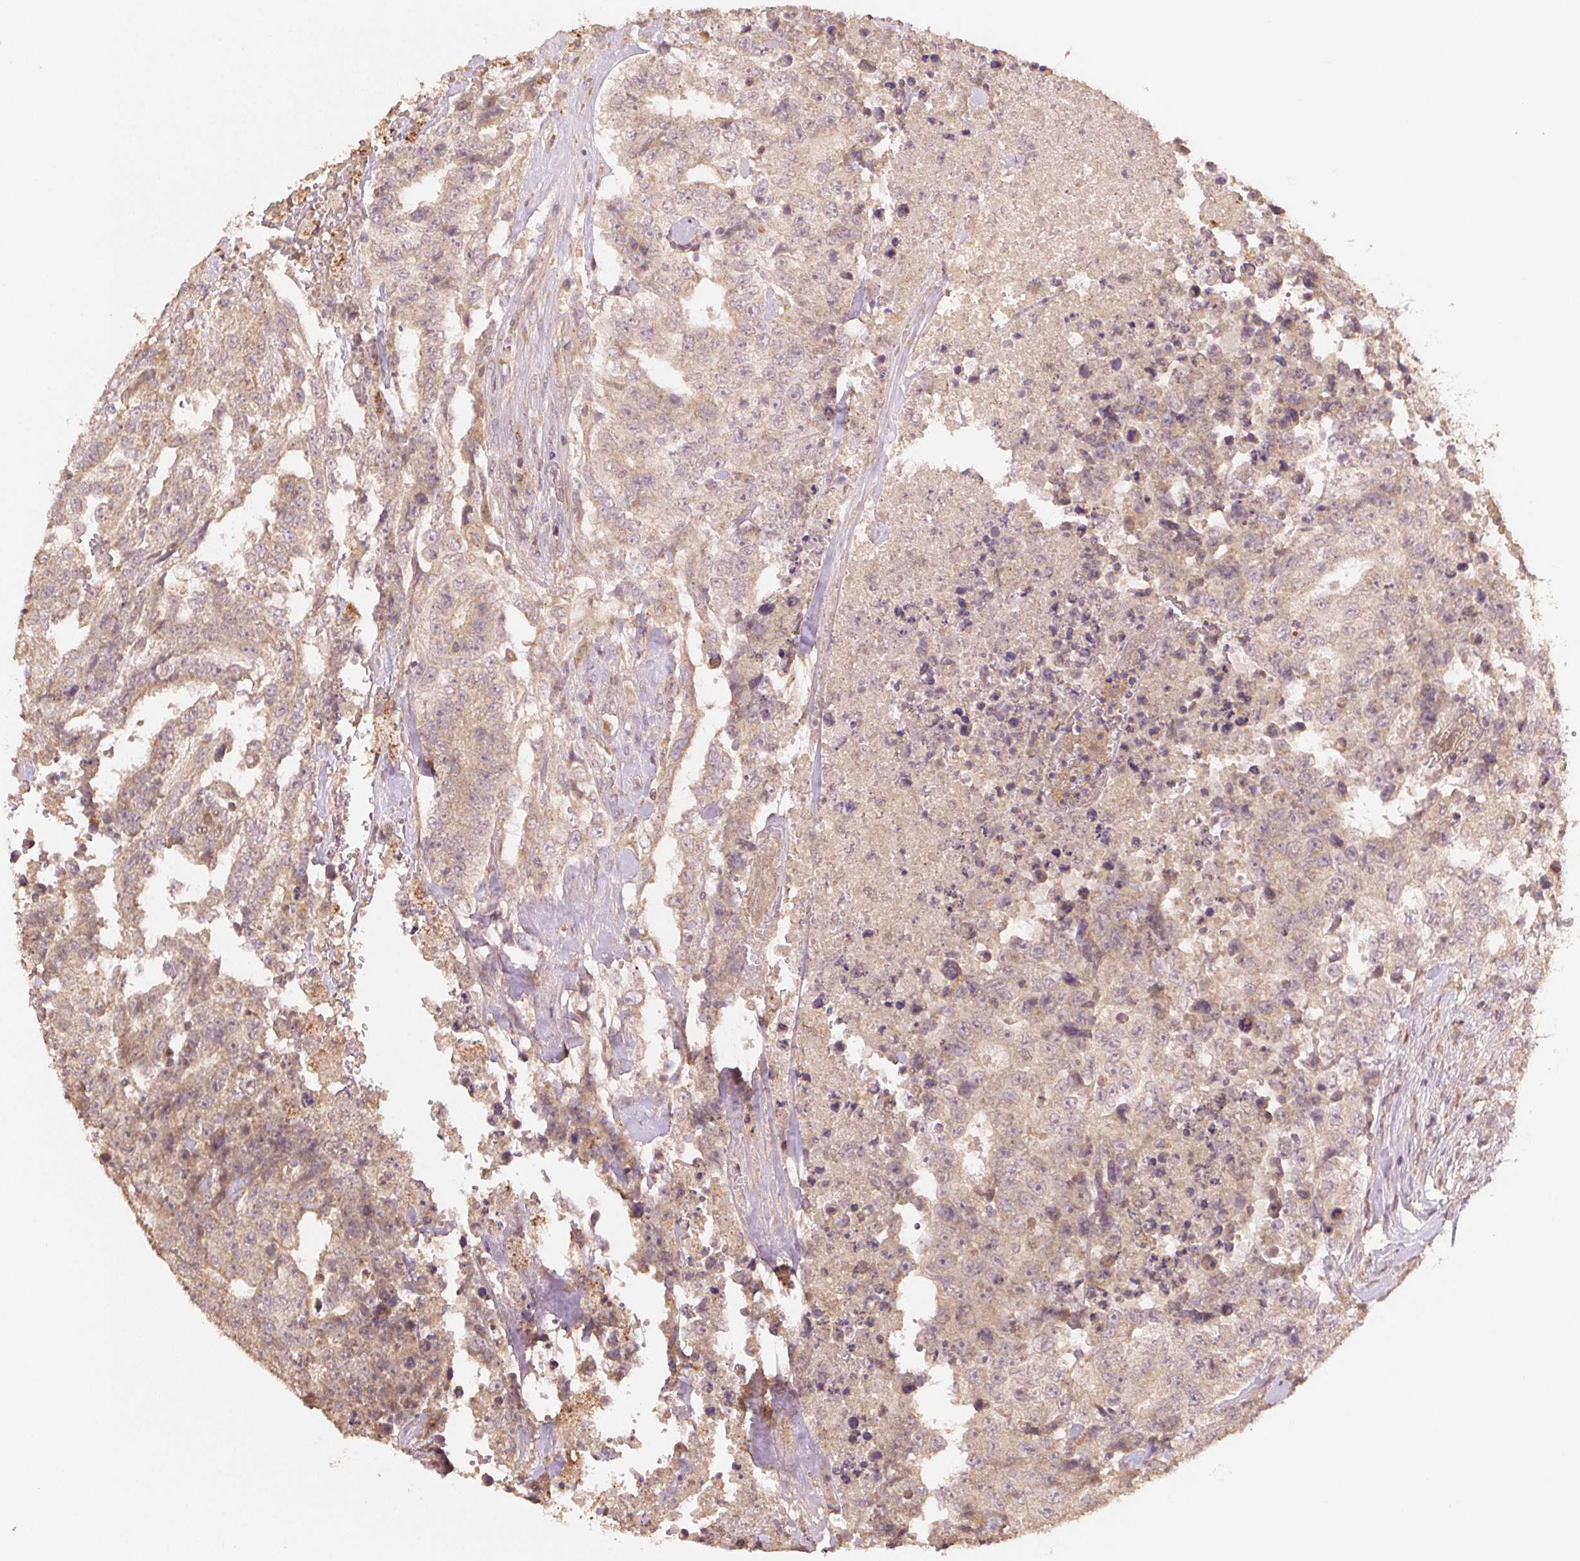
{"staining": {"intensity": "weak", "quantity": ">75%", "location": "cytoplasmic/membranous"}, "tissue": "testis cancer", "cell_type": "Tumor cells", "image_type": "cancer", "snomed": [{"axis": "morphology", "description": "Carcinoma, Embryonal, NOS"}, {"axis": "topography", "description": "Testis"}], "caption": "Weak cytoplasmic/membranous positivity is appreciated in approximately >75% of tumor cells in embryonal carcinoma (testis).", "gene": "WBP2", "patient": {"sex": "male", "age": 24}}